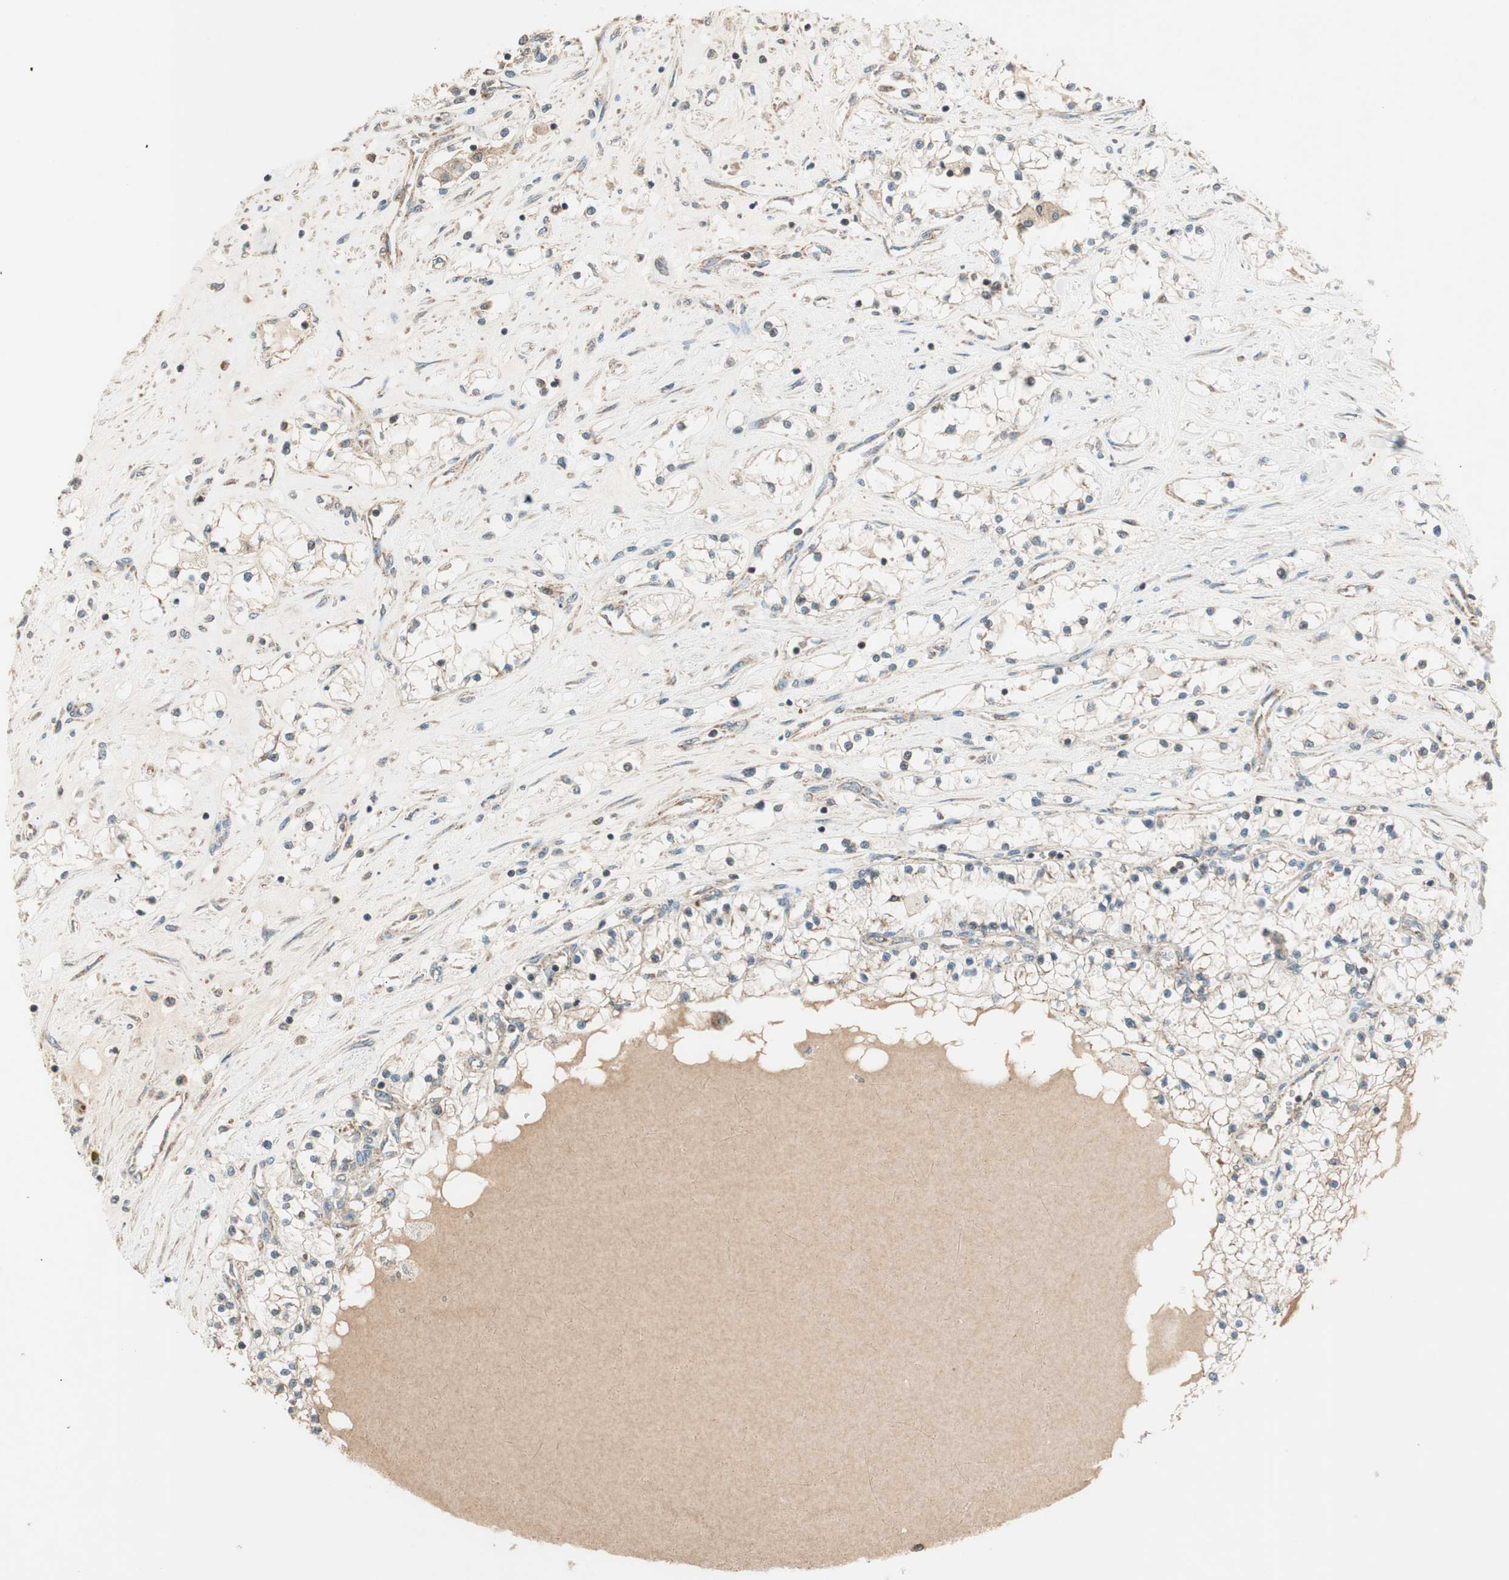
{"staining": {"intensity": "weak", "quantity": "25%-75%", "location": "cytoplasmic/membranous"}, "tissue": "renal cancer", "cell_type": "Tumor cells", "image_type": "cancer", "snomed": [{"axis": "morphology", "description": "Adenocarcinoma, NOS"}, {"axis": "topography", "description": "Kidney"}], "caption": "Immunohistochemistry histopathology image of neoplastic tissue: human adenocarcinoma (renal) stained using immunohistochemistry (IHC) reveals low levels of weak protein expression localized specifically in the cytoplasmic/membranous of tumor cells, appearing as a cytoplasmic/membranous brown color.", "gene": "TRIM21", "patient": {"sex": "male", "age": 68}}